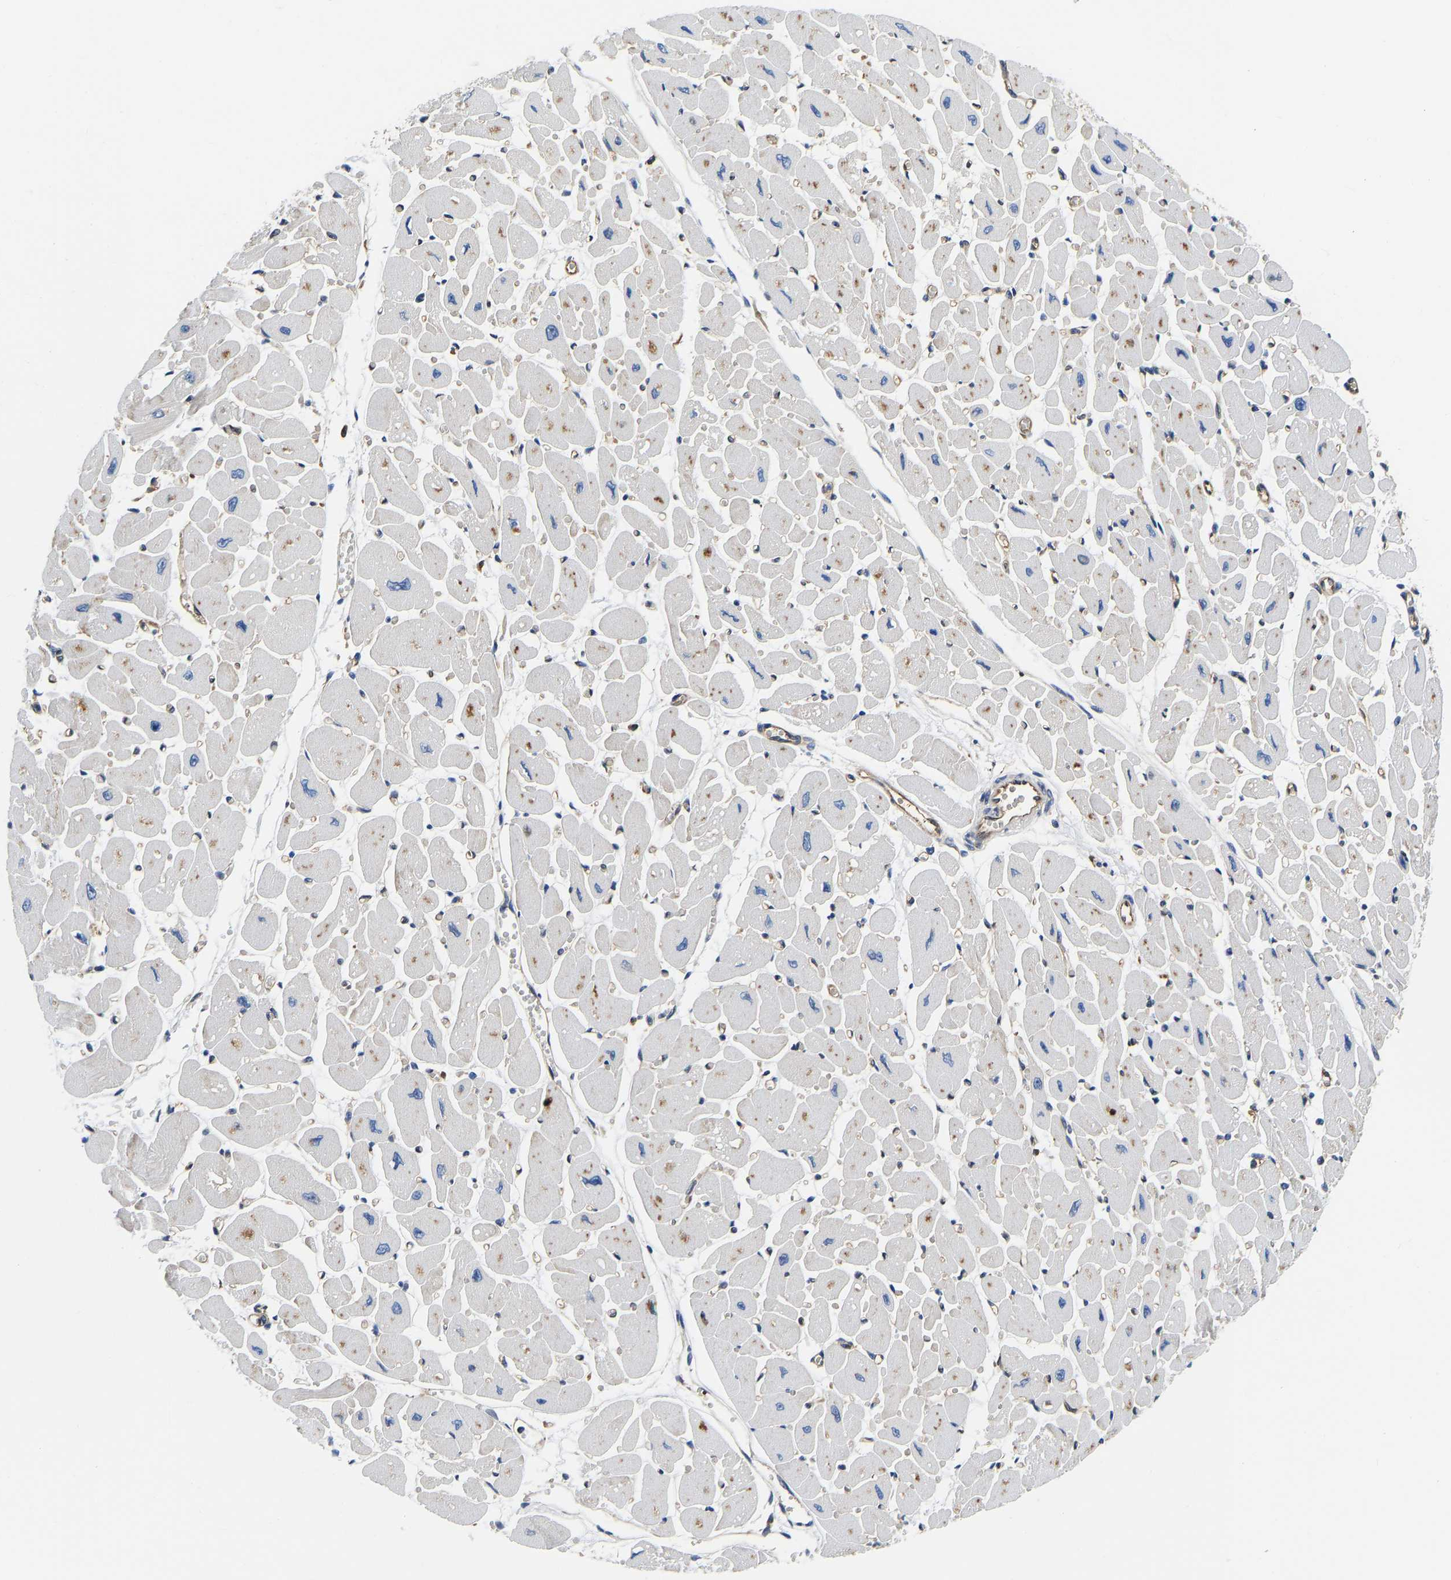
{"staining": {"intensity": "weak", "quantity": "<25%", "location": "cytoplasmic/membranous"}, "tissue": "heart muscle", "cell_type": "Cardiomyocytes", "image_type": "normal", "snomed": [{"axis": "morphology", "description": "Normal tissue, NOS"}, {"axis": "topography", "description": "Heart"}], "caption": "The immunohistochemistry (IHC) micrograph has no significant expression in cardiomyocytes of heart muscle. (DAB immunohistochemistry (IHC) with hematoxylin counter stain).", "gene": "FLNB", "patient": {"sex": "female", "age": 54}}